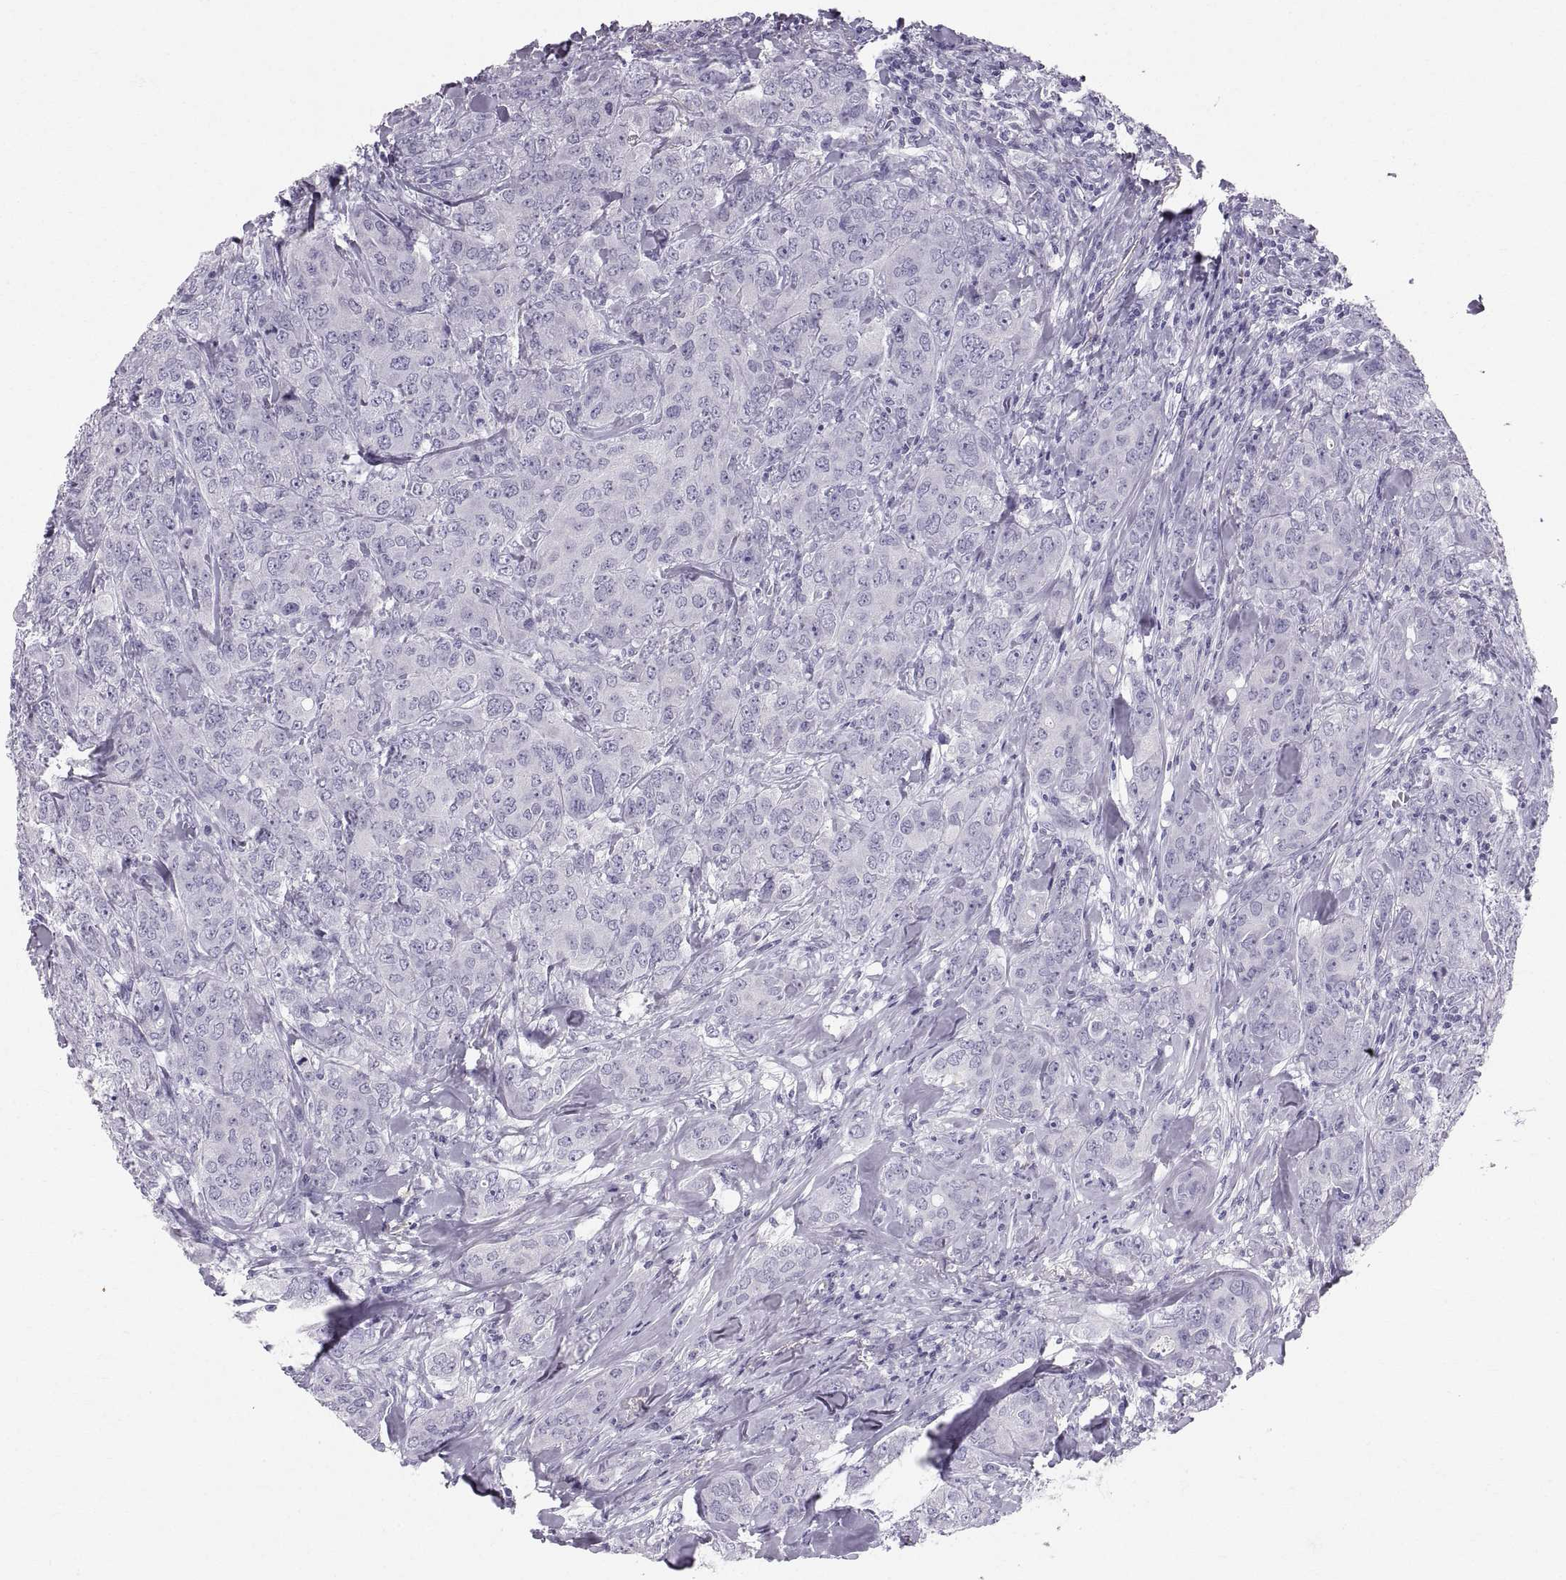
{"staining": {"intensity": "negative", "quantity": "none", "location": "none"}, "tissue": "breast cancer", "cell_type": "Tumor cells", "image_type": "cancer", "snomed": [{"axis": "morphology", "description": "Duct carcinoma"}, {"axis": "topography", "description": "Breast"}], "caption": "Immunohistochemistry (IHC) of human breast infiltrating ductal carcinoma reveals no staining in tumor cells.", "gene": "SLC22A6", "patient": {"sex": "female", "age": 43}}